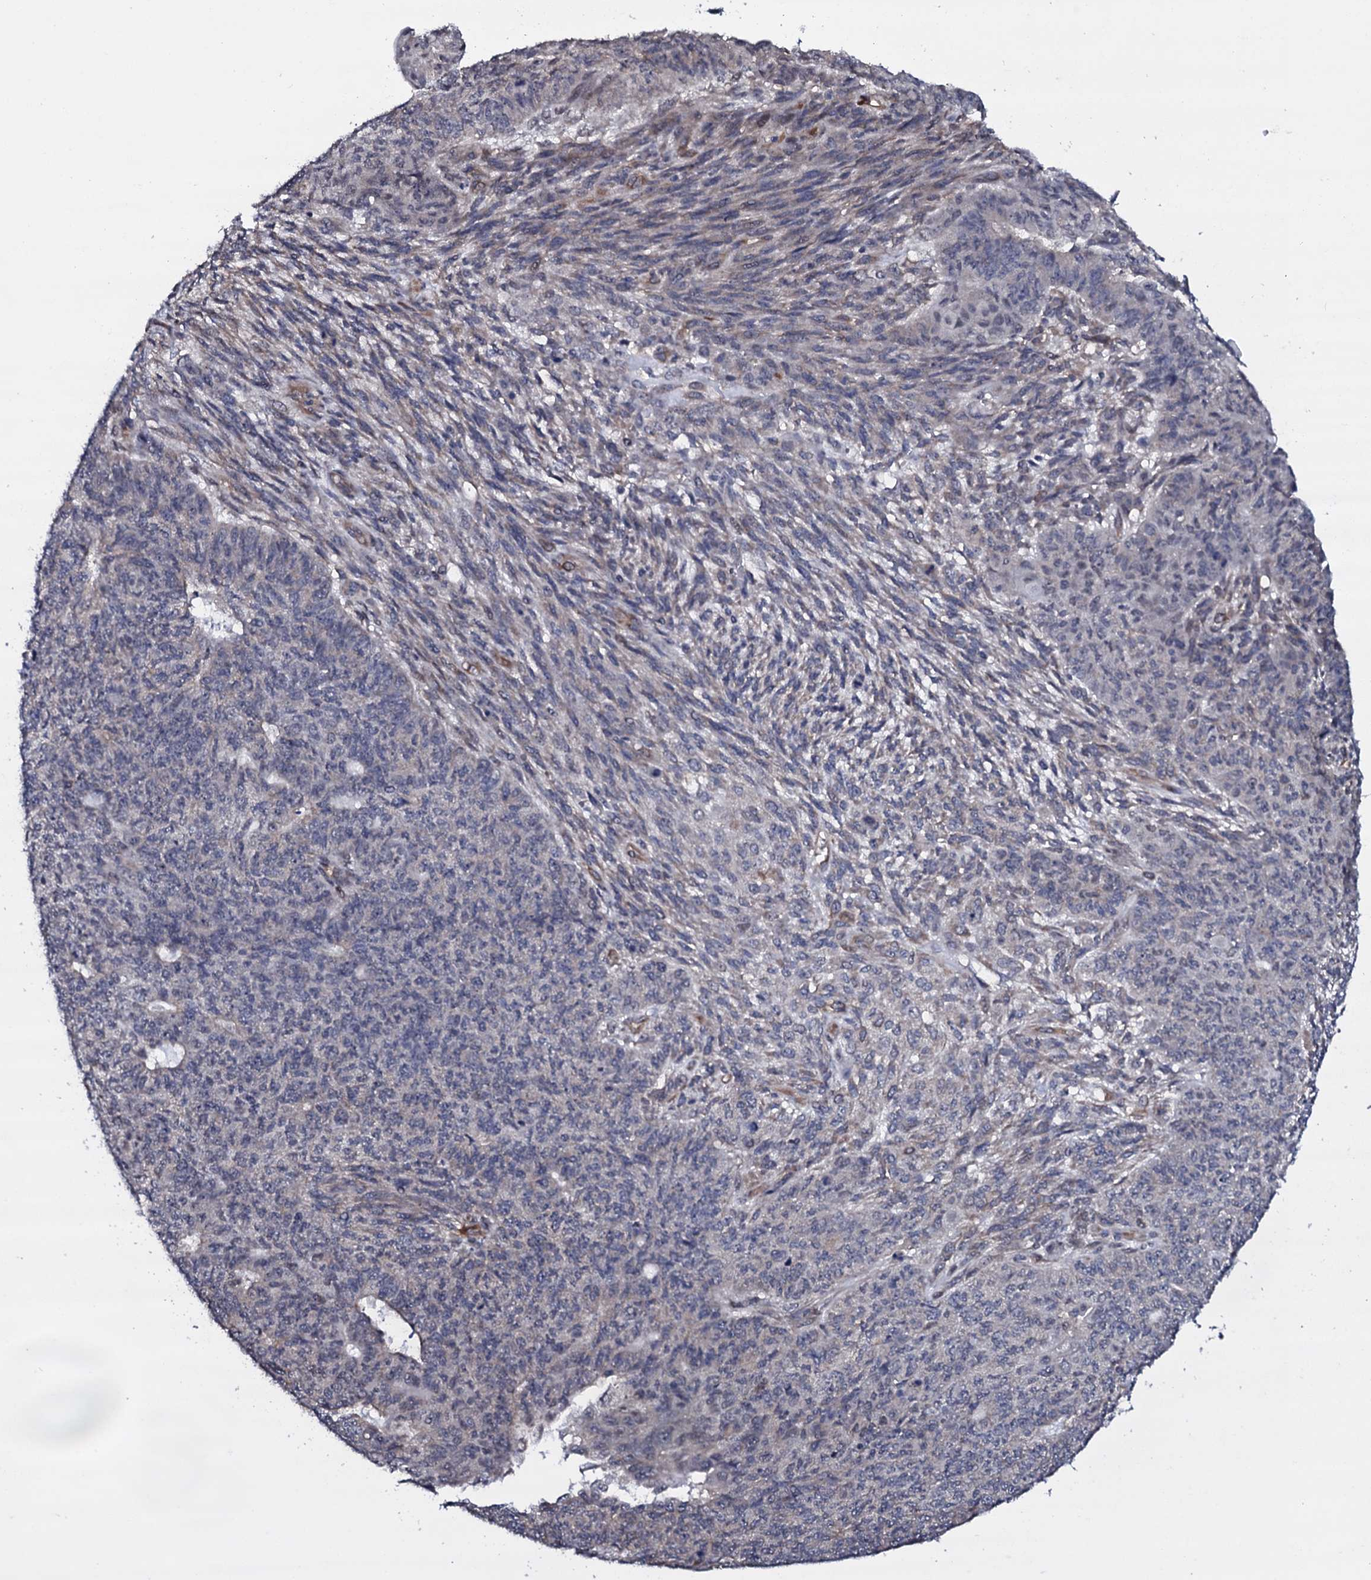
{"staining": {"intensity": "negative", "quantity": "none", "location": "none"}, "tissue": "endometrial cancer", "cell_type": "Tumor cells", "image_type": "cancer", "snomed": [{"axis": "morphology", "description": "Adenocarcinoma, NOS"}, {"axis": "topography", "description": "Endometrium"}], "caption": "High power microscopy histopathology image of an immunohistochemistry photomicrograph of adenocarcinoma (endometrial), revealing no significant staining in tumor cells.", "gene": "GAREM1", "patient": {"sex": "female", "age": 32}}